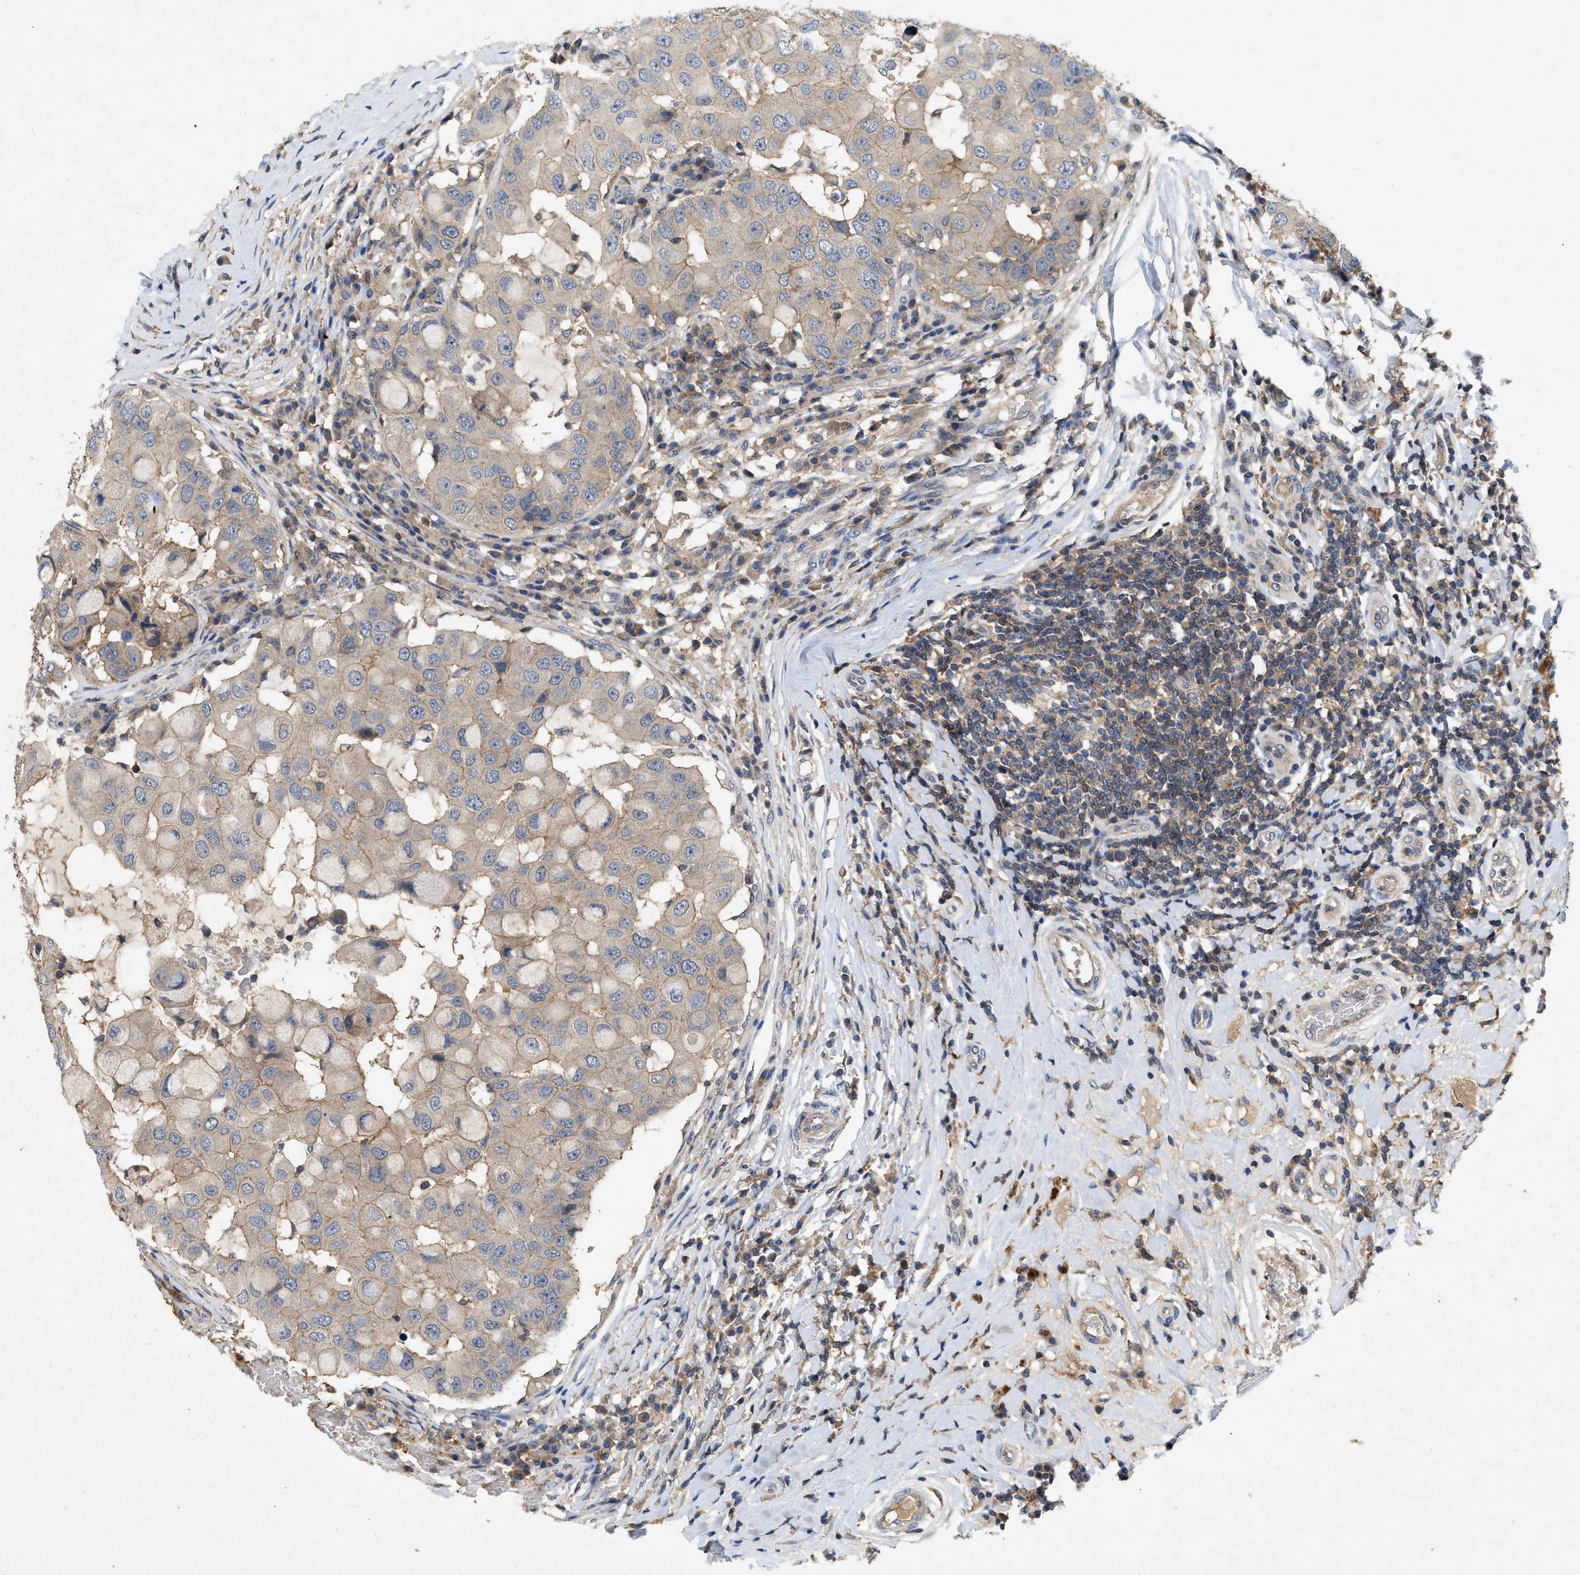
{"staining": {"intensity": "moderate", "quantity": ">75%", "location": "cytoplasmic/membranous"}, "tissue": "breast cancer", "cell_type": "Tumor cells", "image_type": "cancer", "snomed": [{"axis": "morphology", "description": "Duct carcinoma"}, {"axis": "topography", "description": "Breast"}], "caption": "Protein staining of breast cancer (intraductal carcinoma) tissue reveals moderate cytoplasmic/membranous staining in approximately >75% of tumor cells.", "gene": "LPAR2", "patient": {"sex": "female", "age": 27}}